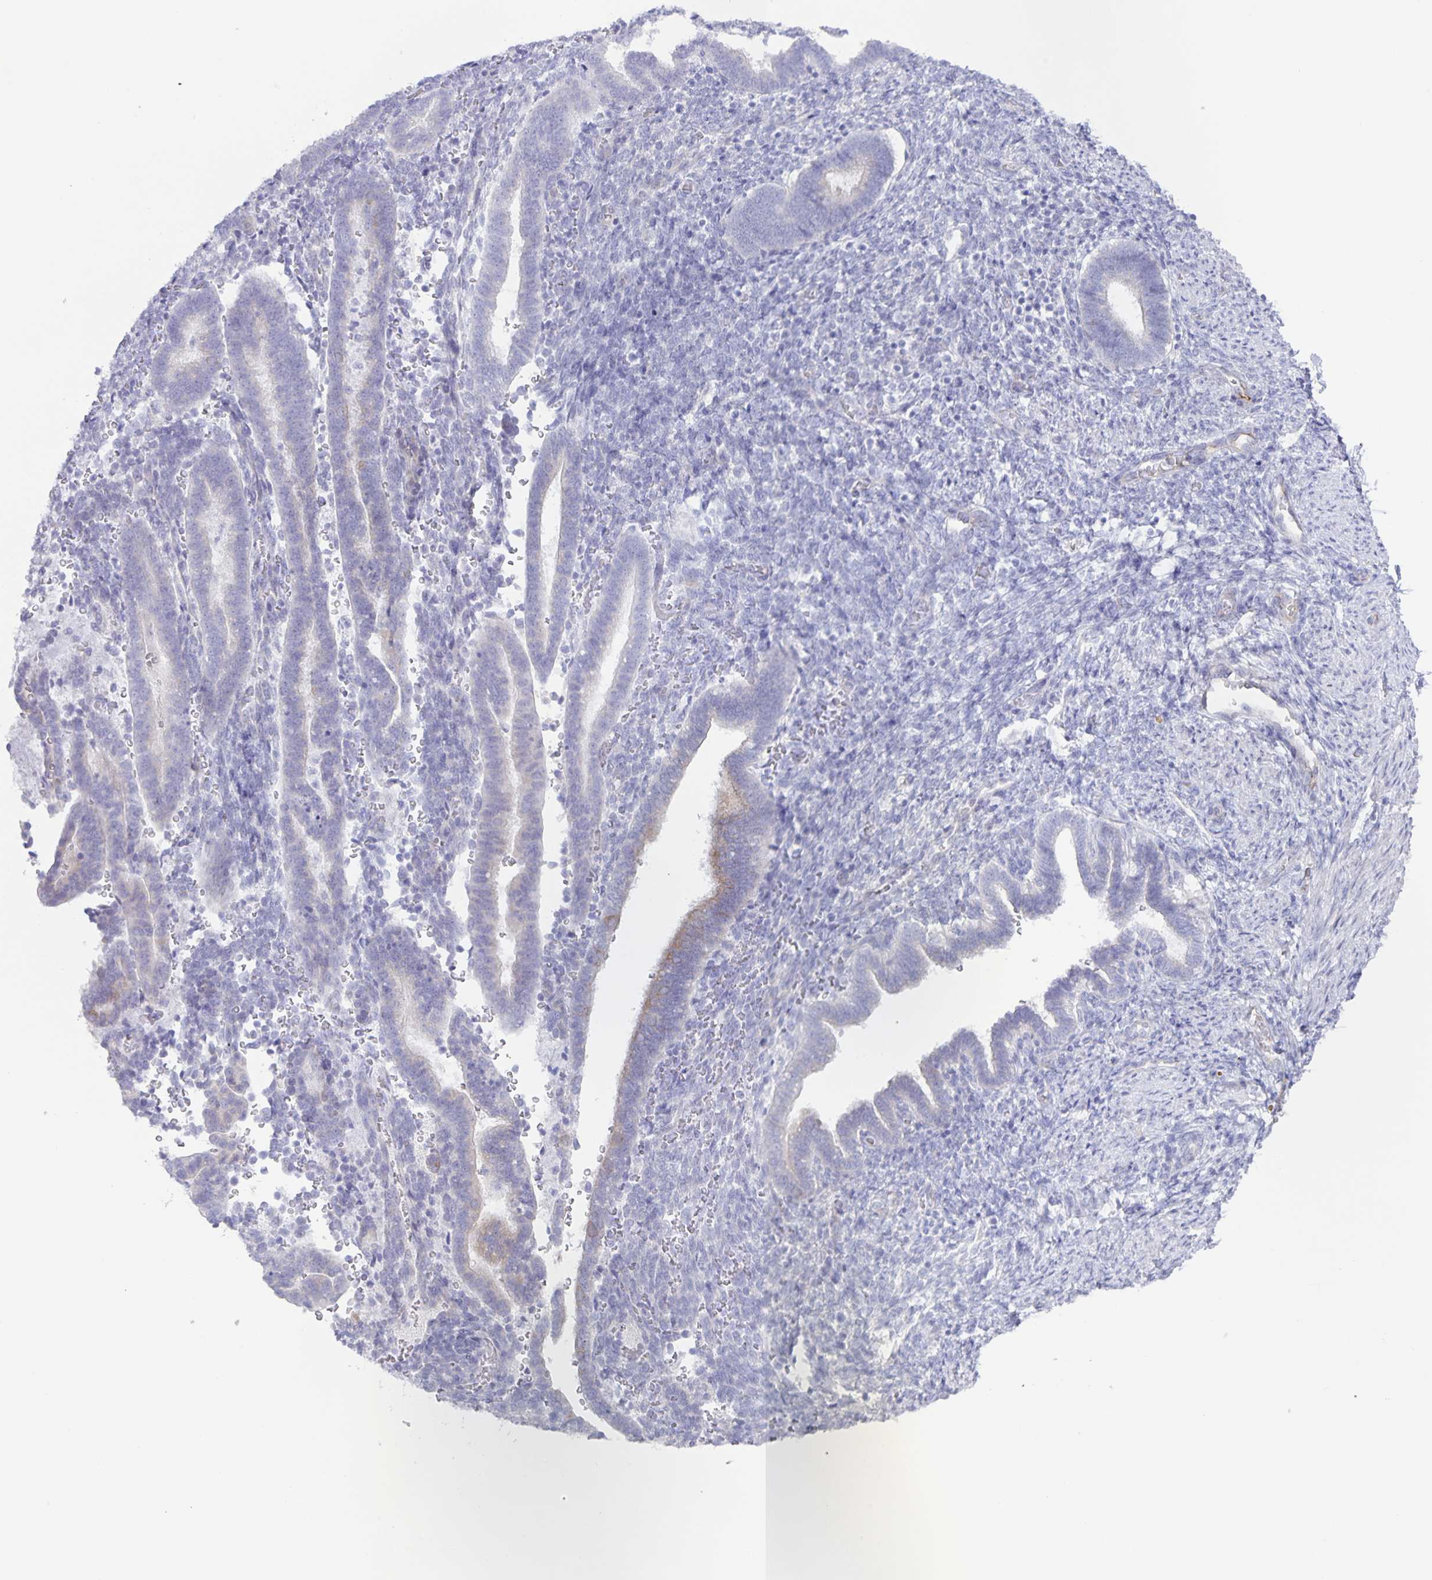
{"staining": {"intensity": "negative", "quantity": "none", "location": "none"}, "tissue": "endometrium", "cell_type": "Cells in endometrial stroma", "image_type": "normal", "snomed": [{"axis": "morphology", "description": "Normal tissue, NOS"}, {"axis": "topography", "description": "Endometrium"}], "caption": "Immunohistochemical staining of unremarkable endometrium shows no significant staining in cells in endometrial stroma. The staining is performed using DAB brown chromogen with nuclei counter-stained in using hematoxylin.", "gene": "AQP4", "patient": {"sex": "female", "age": 34}}